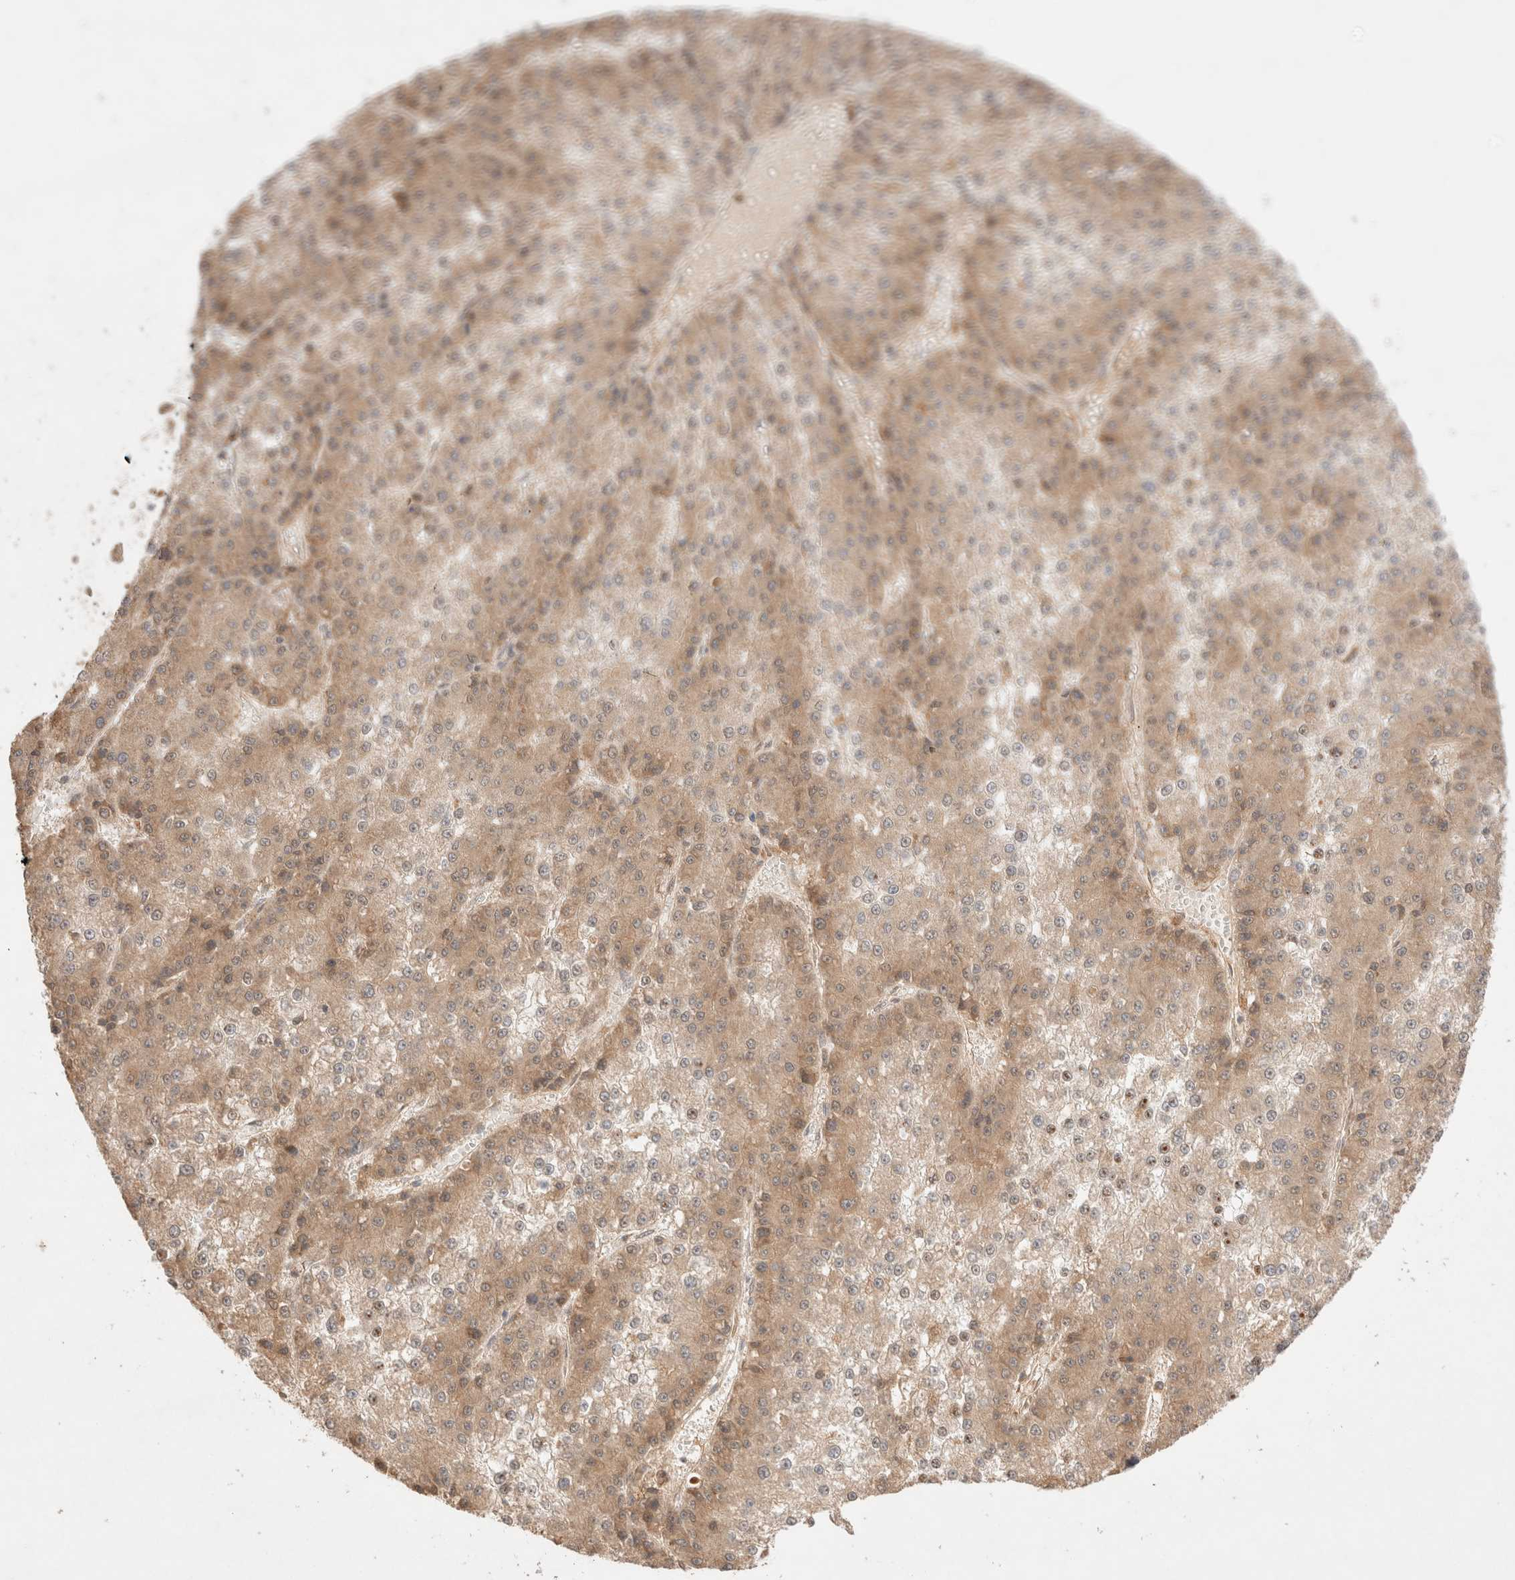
{"staining": {"intensity": "weak", "quantity": ">75%", "location": "cytoplasmic/membranous"}, "tissue": "liver cancer", "cell_type": "Tumor cells", "image_type": "cancer", "snomed": [{"axis": "morphology", "description": "Carcinoma, Hepatocellular, NOS"}, {"axis": "topography", "description": "Liver"}], "caption": "A brown stain labels weak cytoplasmic/membranous positivity of a protein in human hepatocellular carcinoma (liver) tumor cells. Nuclei are stained in blue.", "gene": "CARNMT1", "patient": {"sex": "female", "age": 73}}